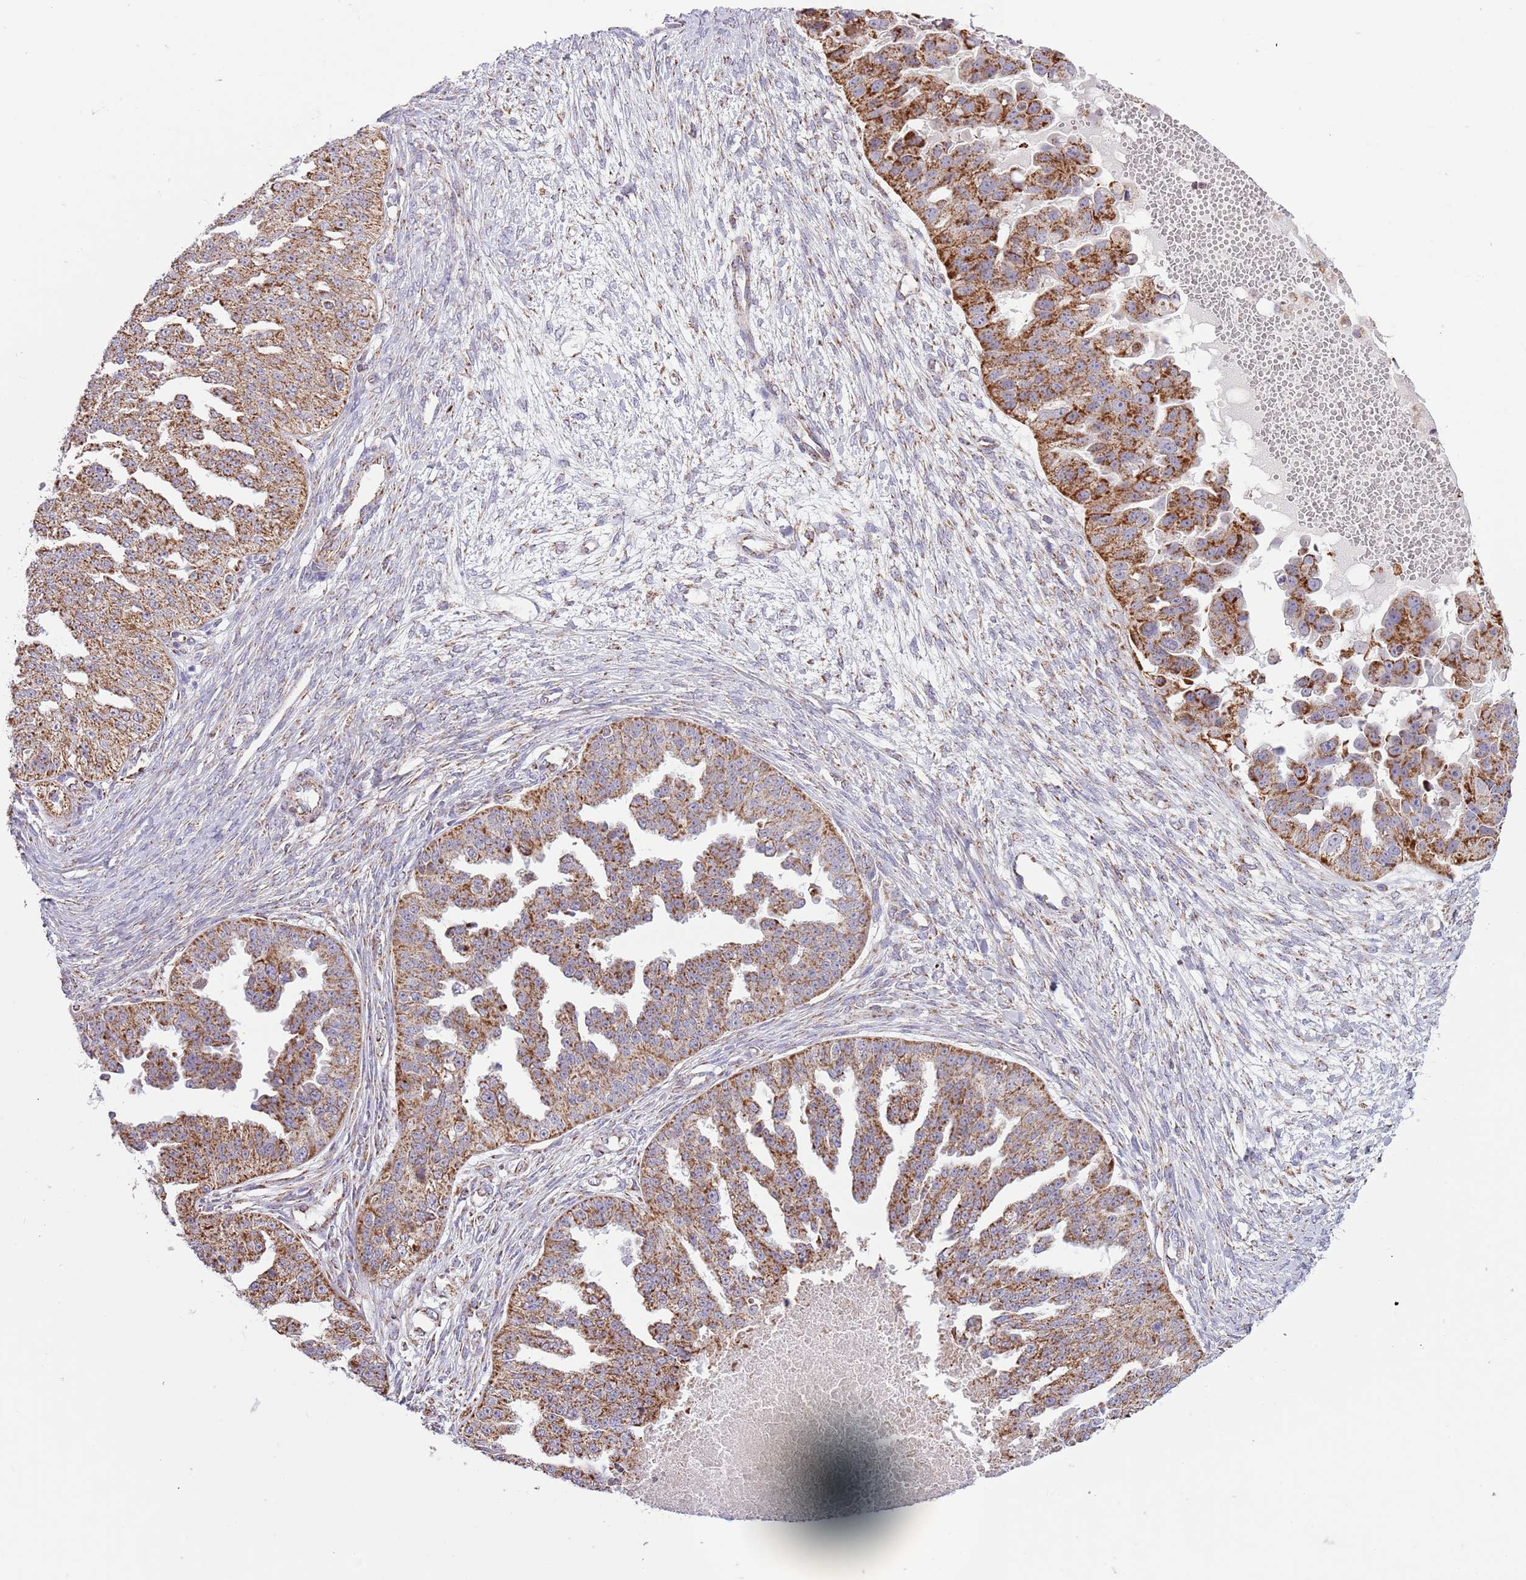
{"staining": {"intensity": "strong", "quantity": ">75%", "location": "cytoplasmic/membranous"}, "tissue": "ovarian cancer", "cell_type": "Tumor cells", "image_type": "cancer", "snomed": [{"axis": "morphology", "description": "Cystadenocarcinoma, serous, NOS"}, {"axis": "topography", "description": "Ovary"}], "caption": "Protein expression analysis of human serous cystadenocarcinoma (ovarian) reveals strong cytoplasmic/membranous staining in about >75% of tumor cells. (DAB IHC with brightfield microscopy, high magnification).", "gene": "LHX6", "patient": {"sex": "female", "age": 58}}